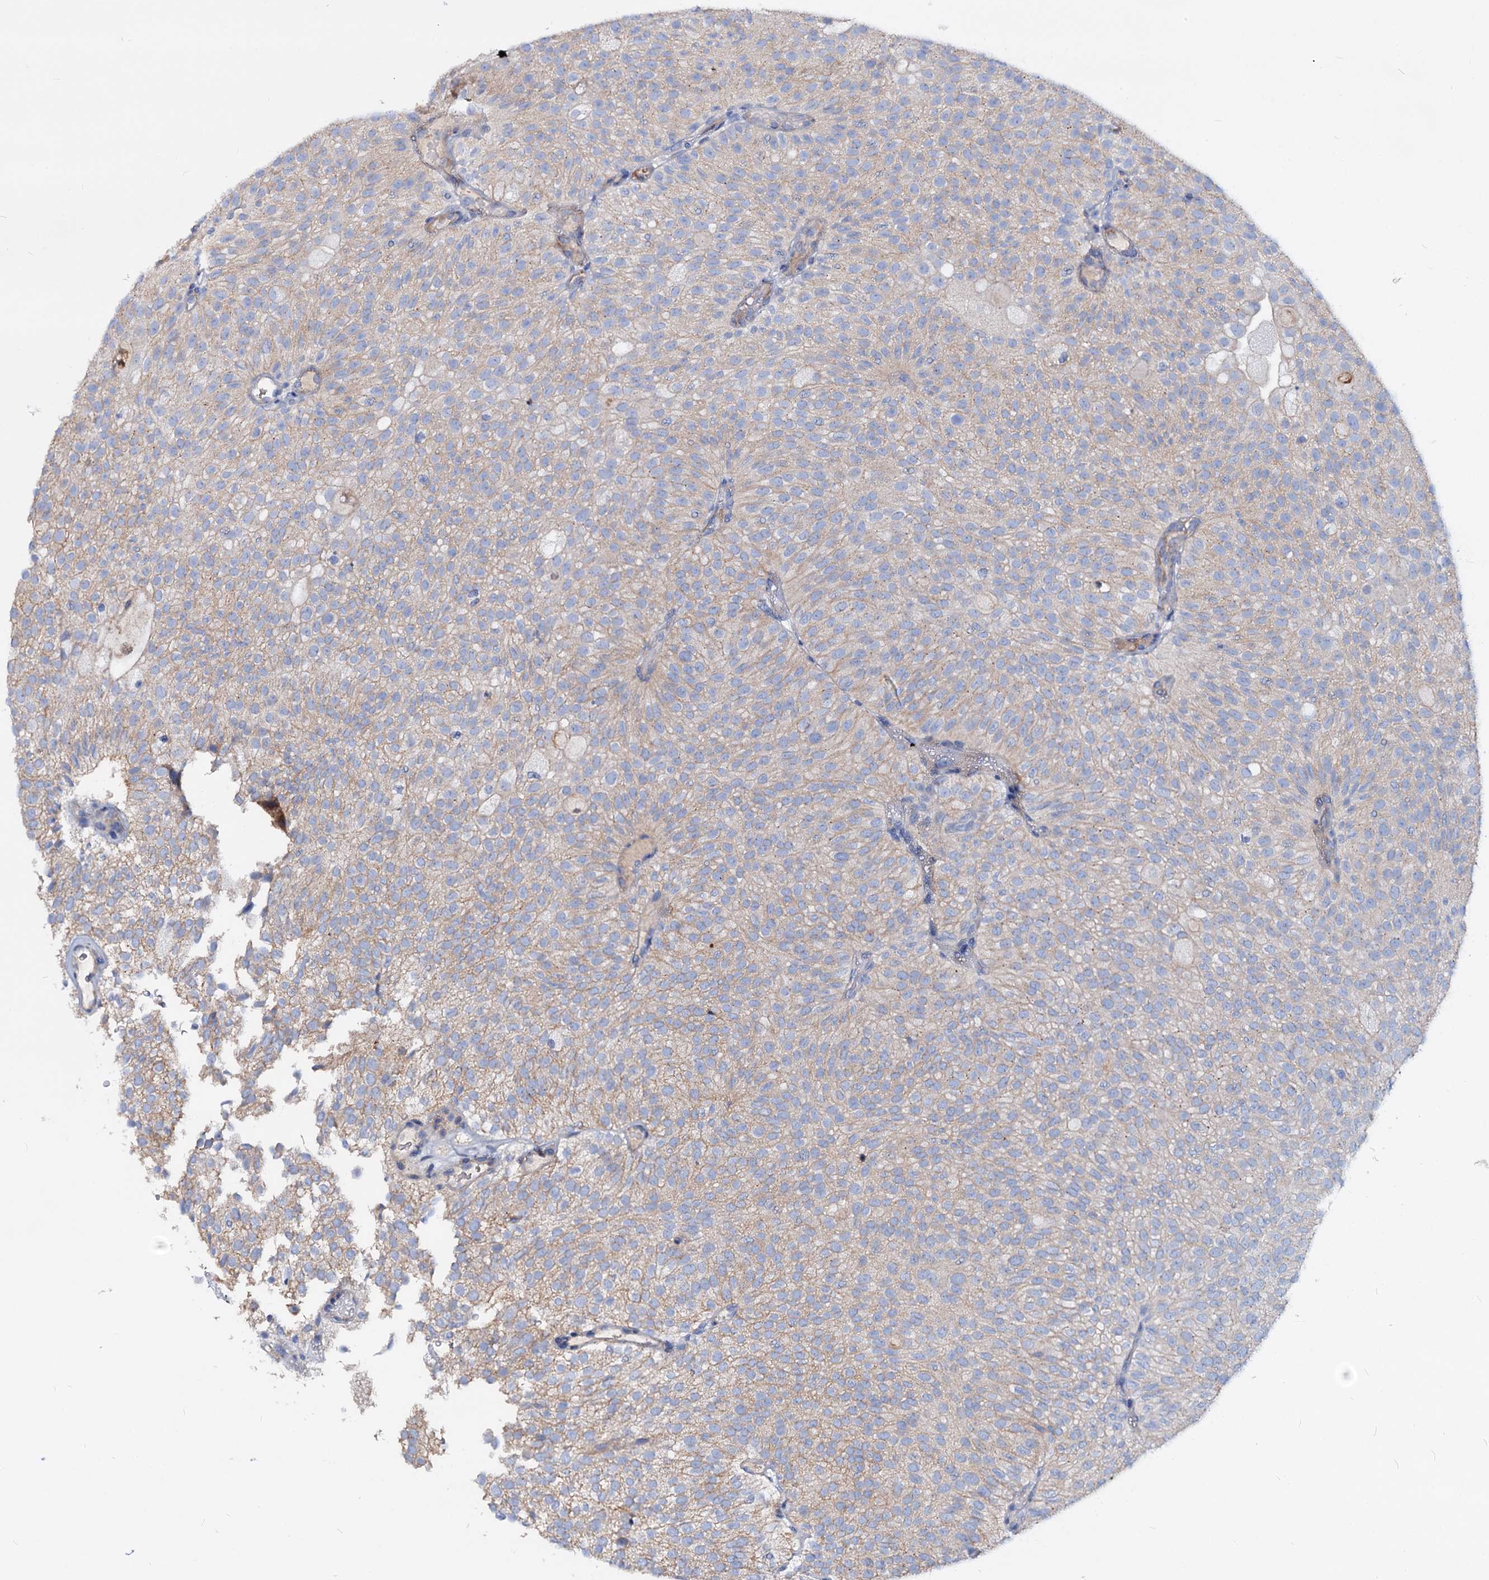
{"staining": {"intensity": "weak", "quantity": ">75%", "location": "cytoplasmic/membranous"}, "tissue": "urothelial cancer", "cell_type": "Tumor cells", "image_type": "cancer", "snomed": [{"axis": "morphology", "description": "Urothelial carcinoma, Low grade"}, {"axis": "topography", "description": "Urinary bladder"}], "caption": "There is low levels of weak cytoplasmic/membranous staining in tumor cells of low-grade urothelial carcinoma, as demonstrated by immunohistochemical staining (brown color).", "gene": "DYDC2", "patient": {"sex": "male", "age": 78}}